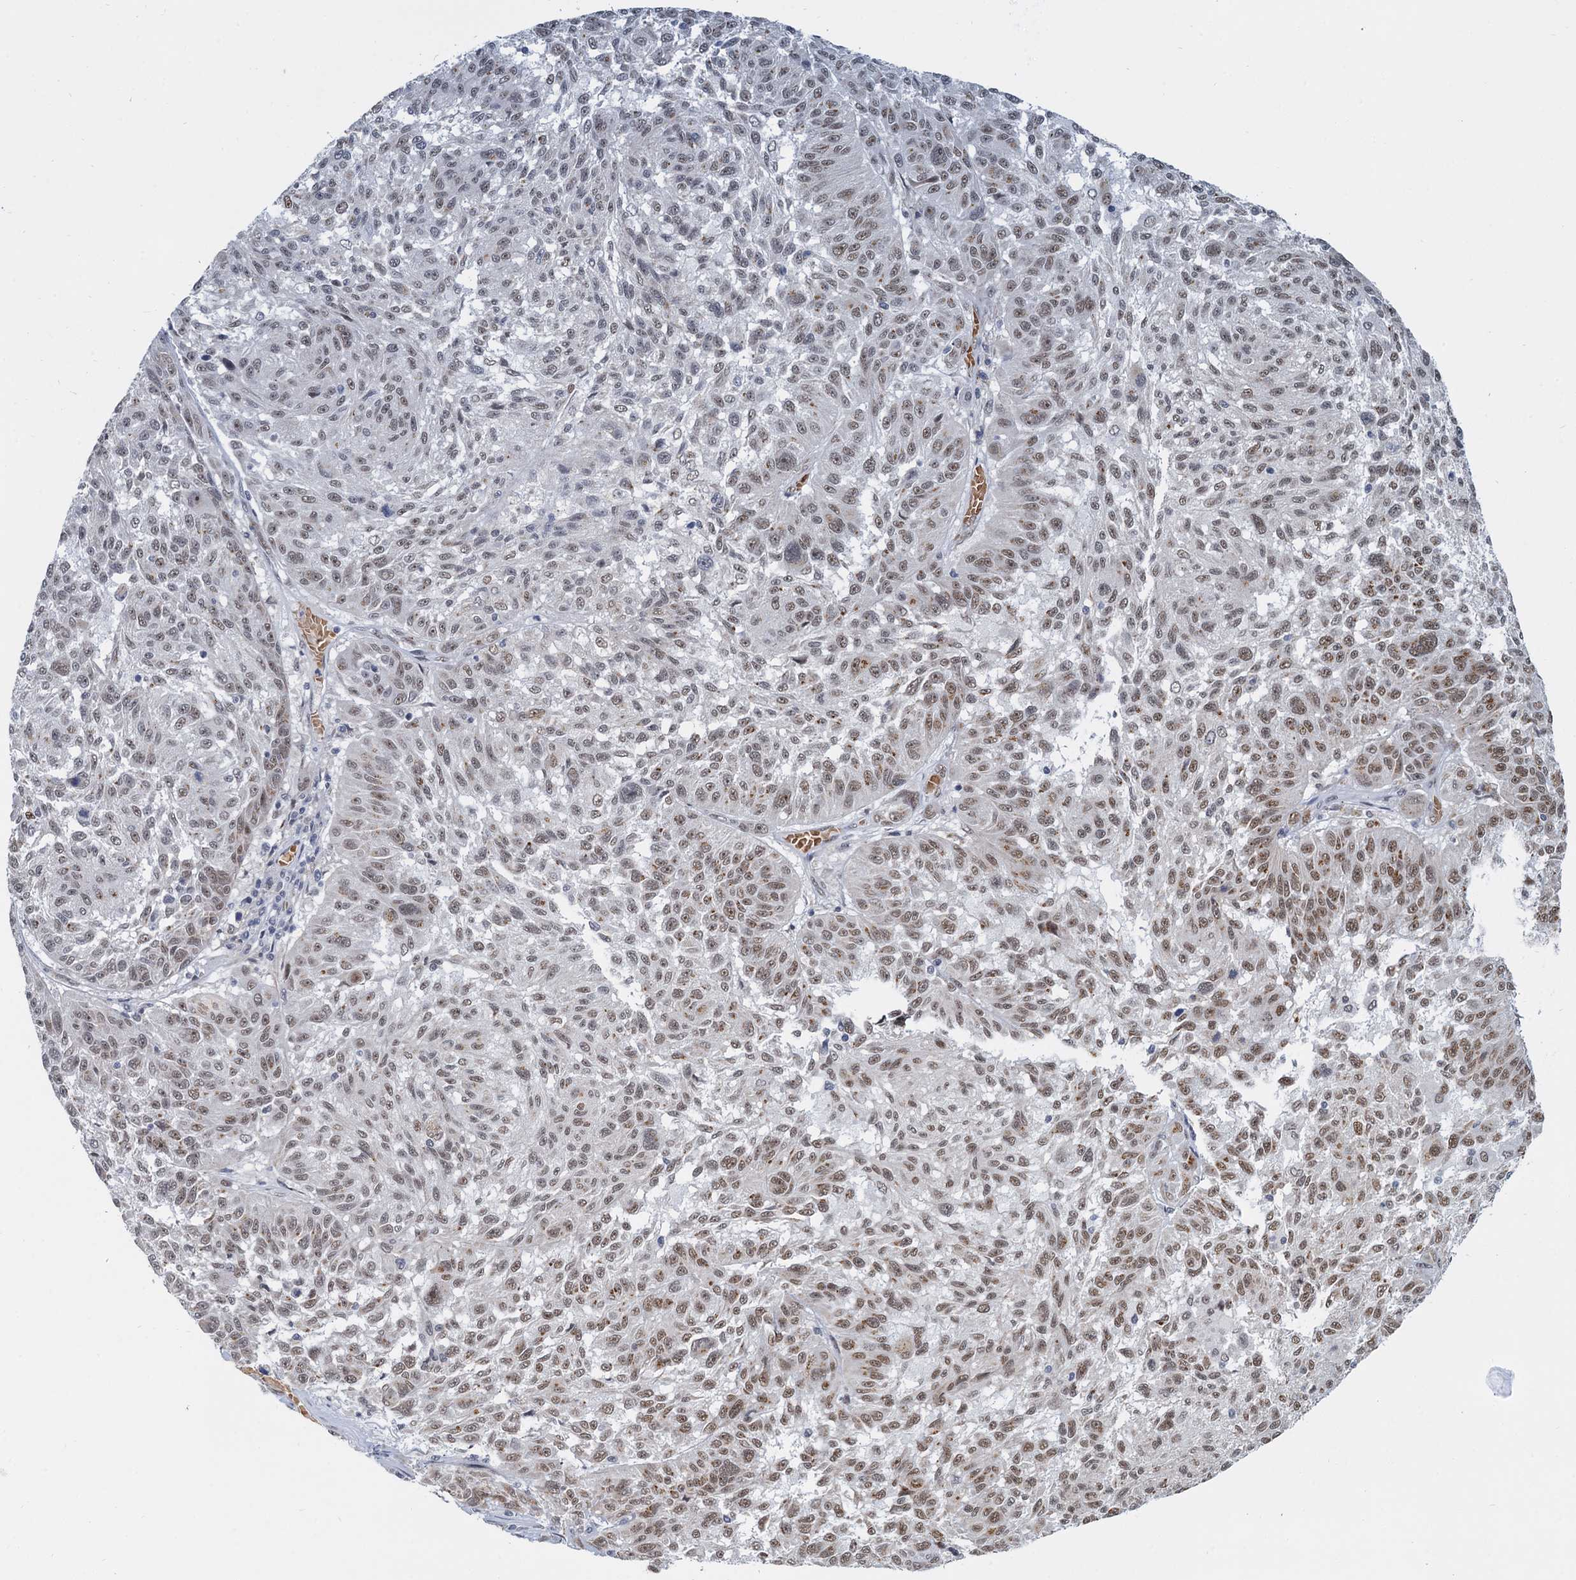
{"staining": {"intensity": "moderate", "quantity": "25%-75%", "location": "nuclear"}, "tissue": "melanoma", "cell_type": "Tumor cells", "image_type": "cancer", "snomed": [{"axis": "morphology", "description": "Malignant melanoma, NOS"}, {"axis": "topography", "description": "Skin"}], "caption": "The photomicrograph reveals immunohistochemical staining of malignant melanoma. There is moderate nuclear staining is appreciated in approximately 25%-75% of tumor cells.", "gene": "RPRD1A", "patient": {"sex": "male", "age": 53}}